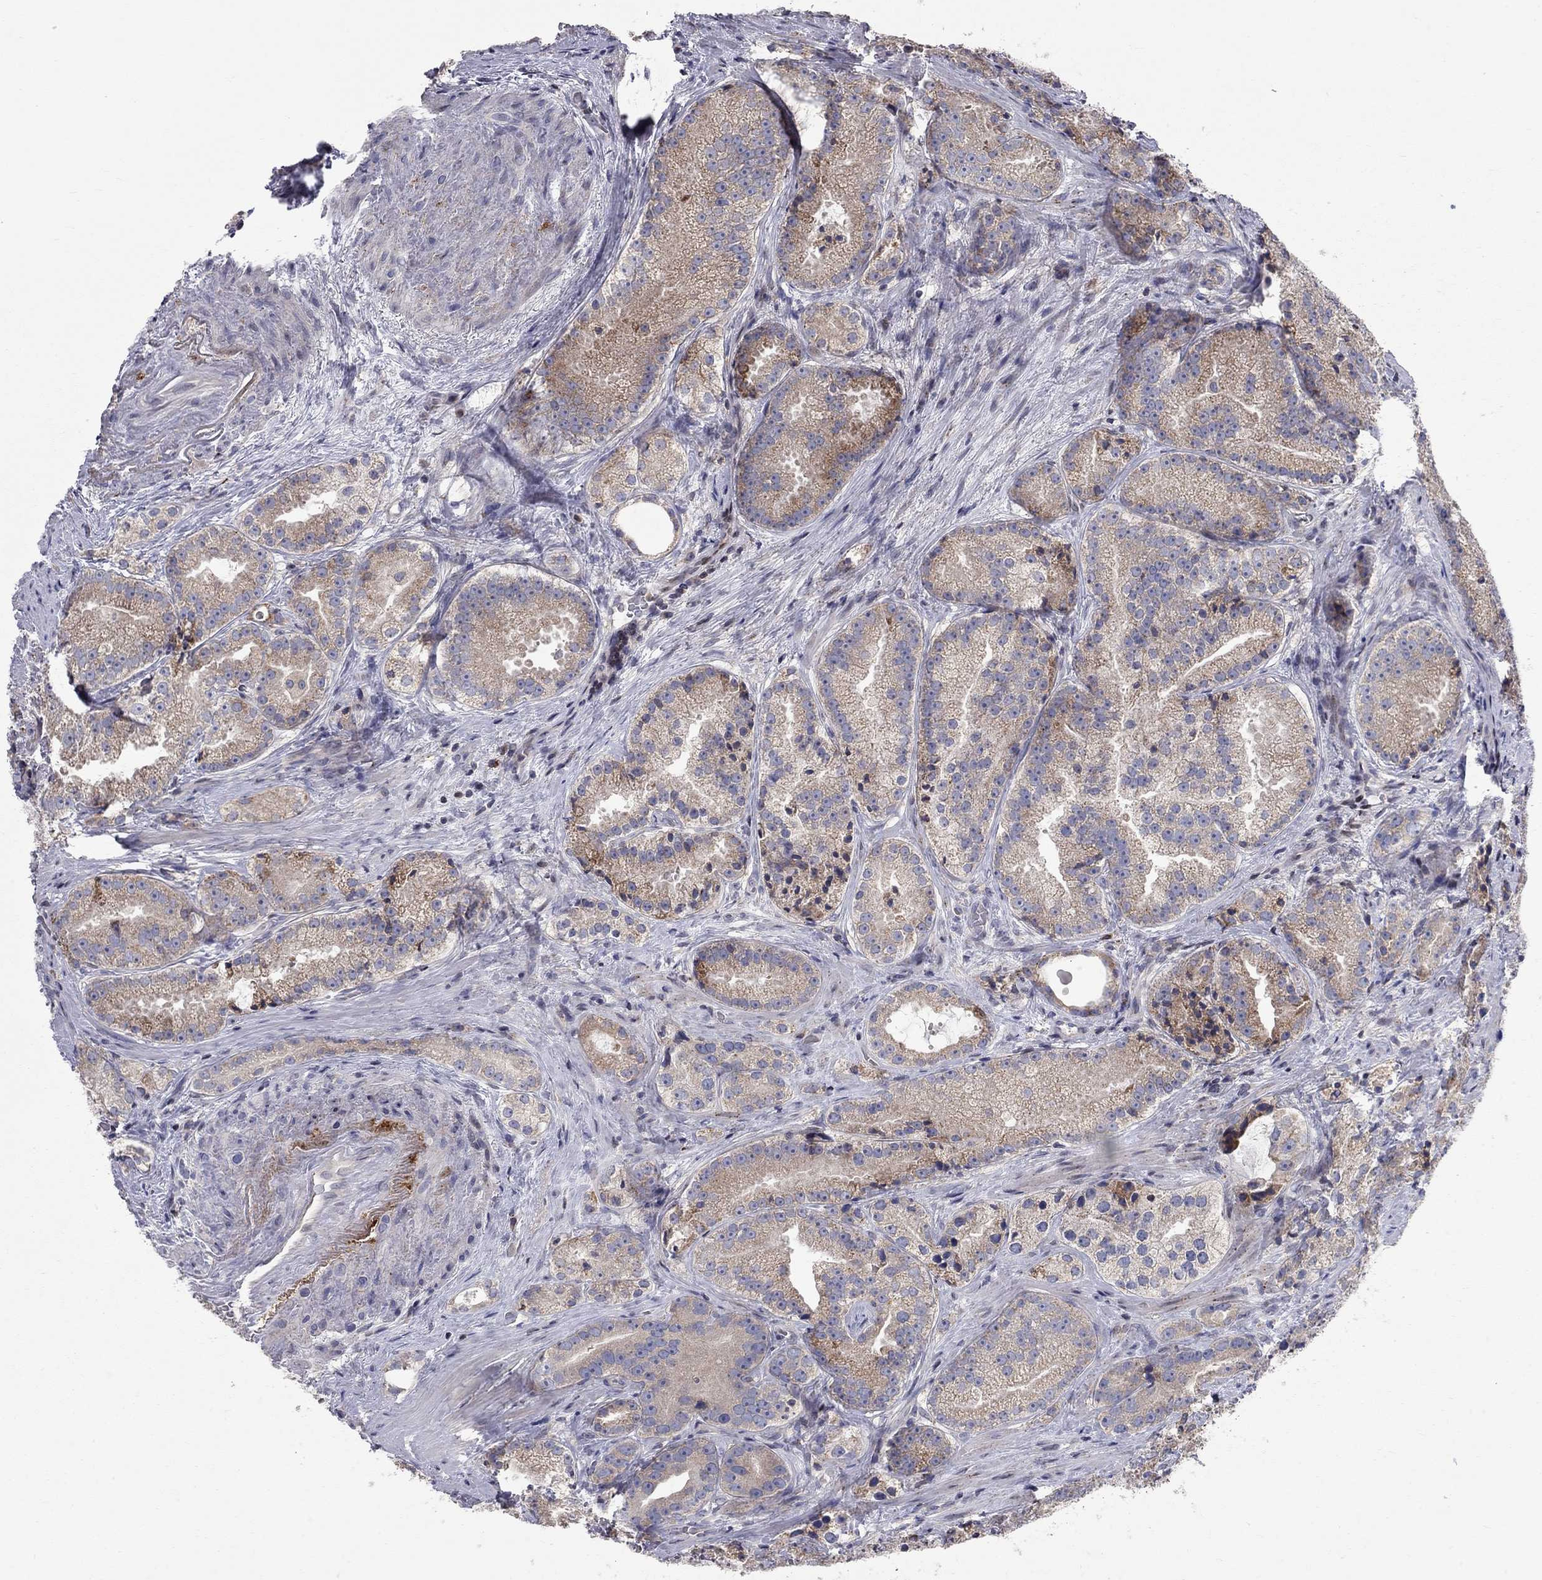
{"staining": {"intensity": "moderate", "quantity": "<25%", "location": "cytoplasmic/membranous"}, "tissue": "prostate cancer", "cell_type": "Tumor cells", "image_type": "cancer", "snomed": [{"axis": "morphology", "description": "Adenocarcinoma, NOS"}, {"axis": "morphology", "description": "Adenocarcinoma, High grade"}, {"axis": "topography", "description": "Prostate"}], "caption": "This micrograph shows immunohistochemistry (IHC) staining of human prostate cancer, with low moderate cytoplasmic/membranous staining in approximately <25% of tumor cells.", "gene": "ERN2", "patient": {"sex": "male", "age": 64}}